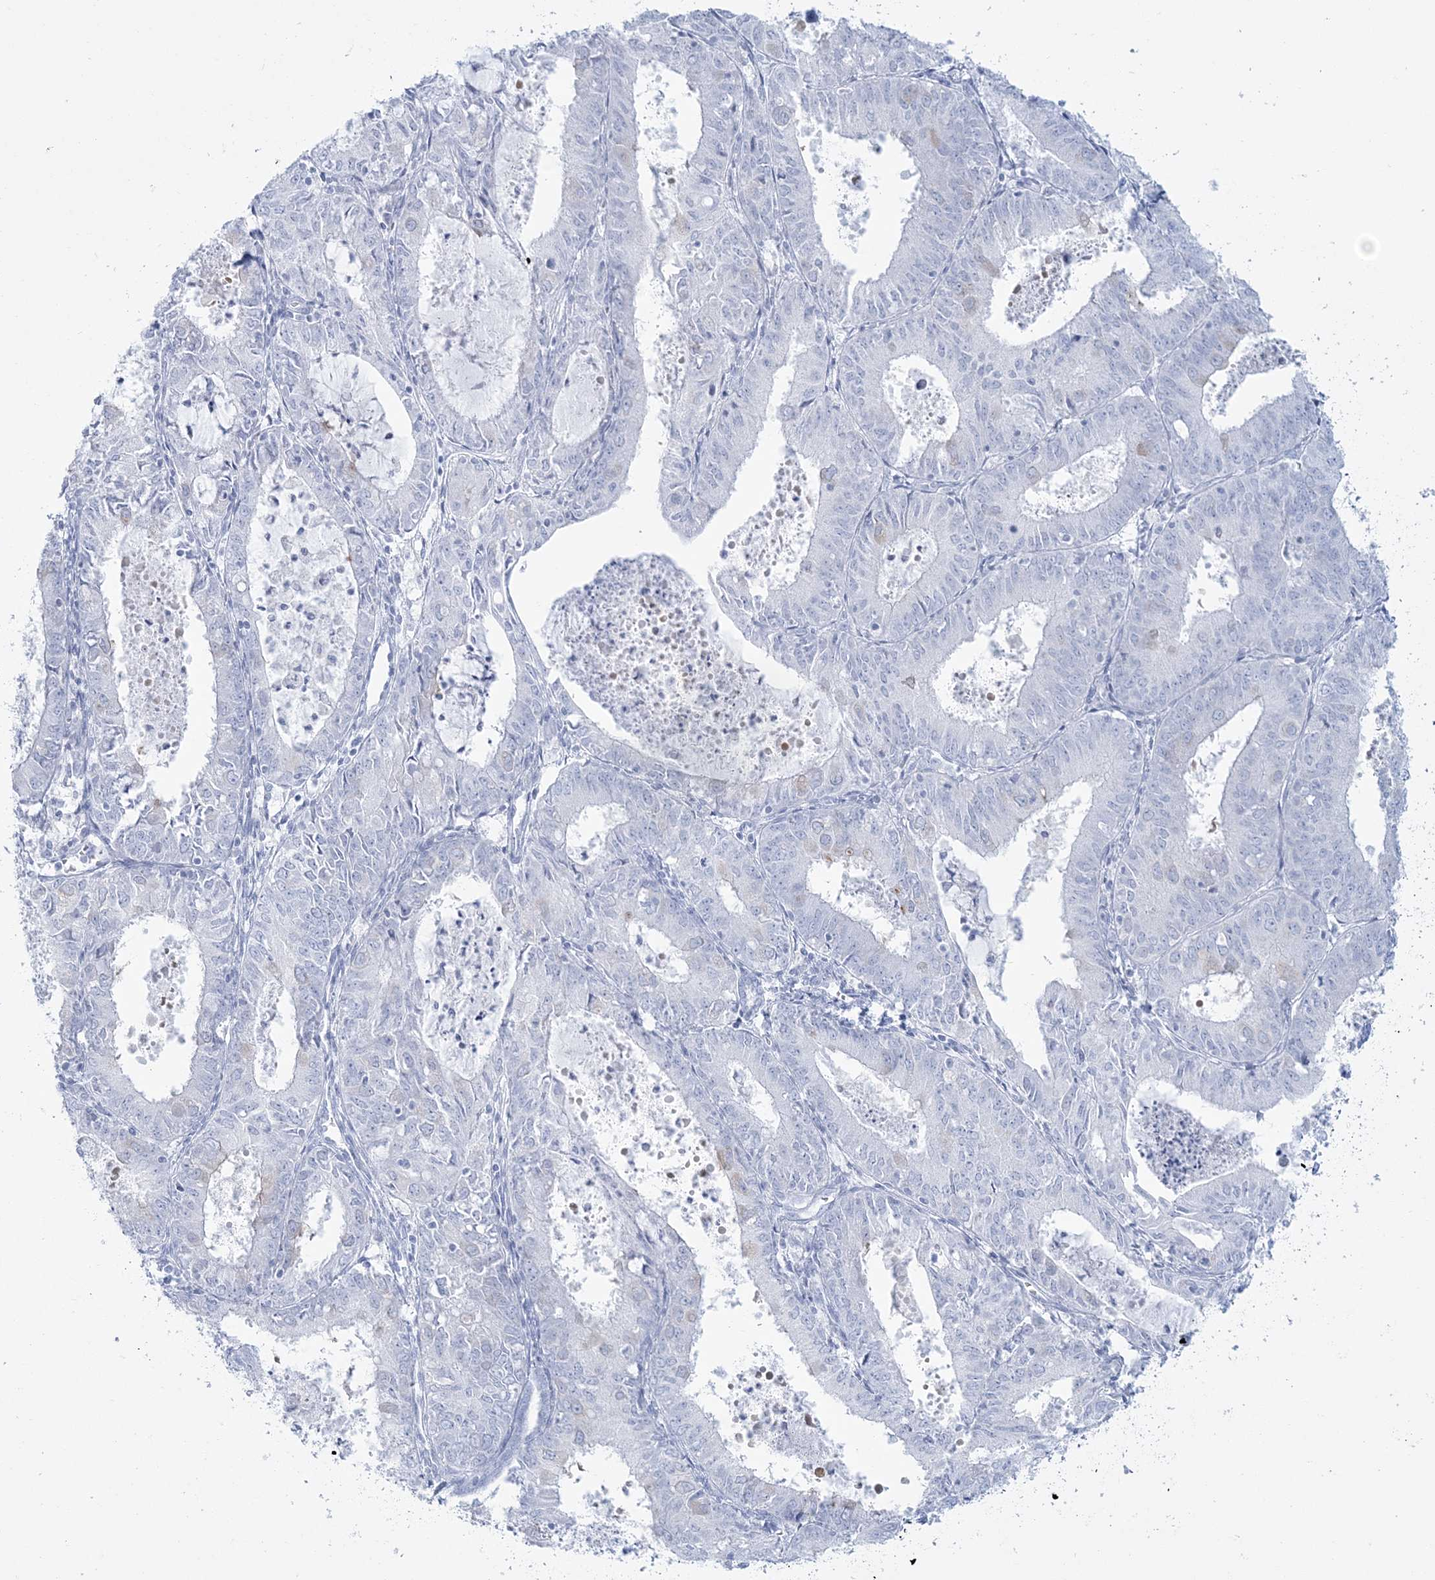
{"staining": {"intensity": "negative", "quantity": "none", "location": "none"}, "tissue": "endometrial cancer", "cell_type": "Tumor cells", "image_type": "cancer", "snomed": [{"axis": "morphology", "description": "Adenocarcinoma, NOS"}, {"axis": "topography", "description": "Endometrium"}], "caption": "Endometrial adenocarcinoma stained for a protein using IHC displays no staining tumor cells.", "gene": "ADGB", "patient": {"sex": "female", "age": 57}}